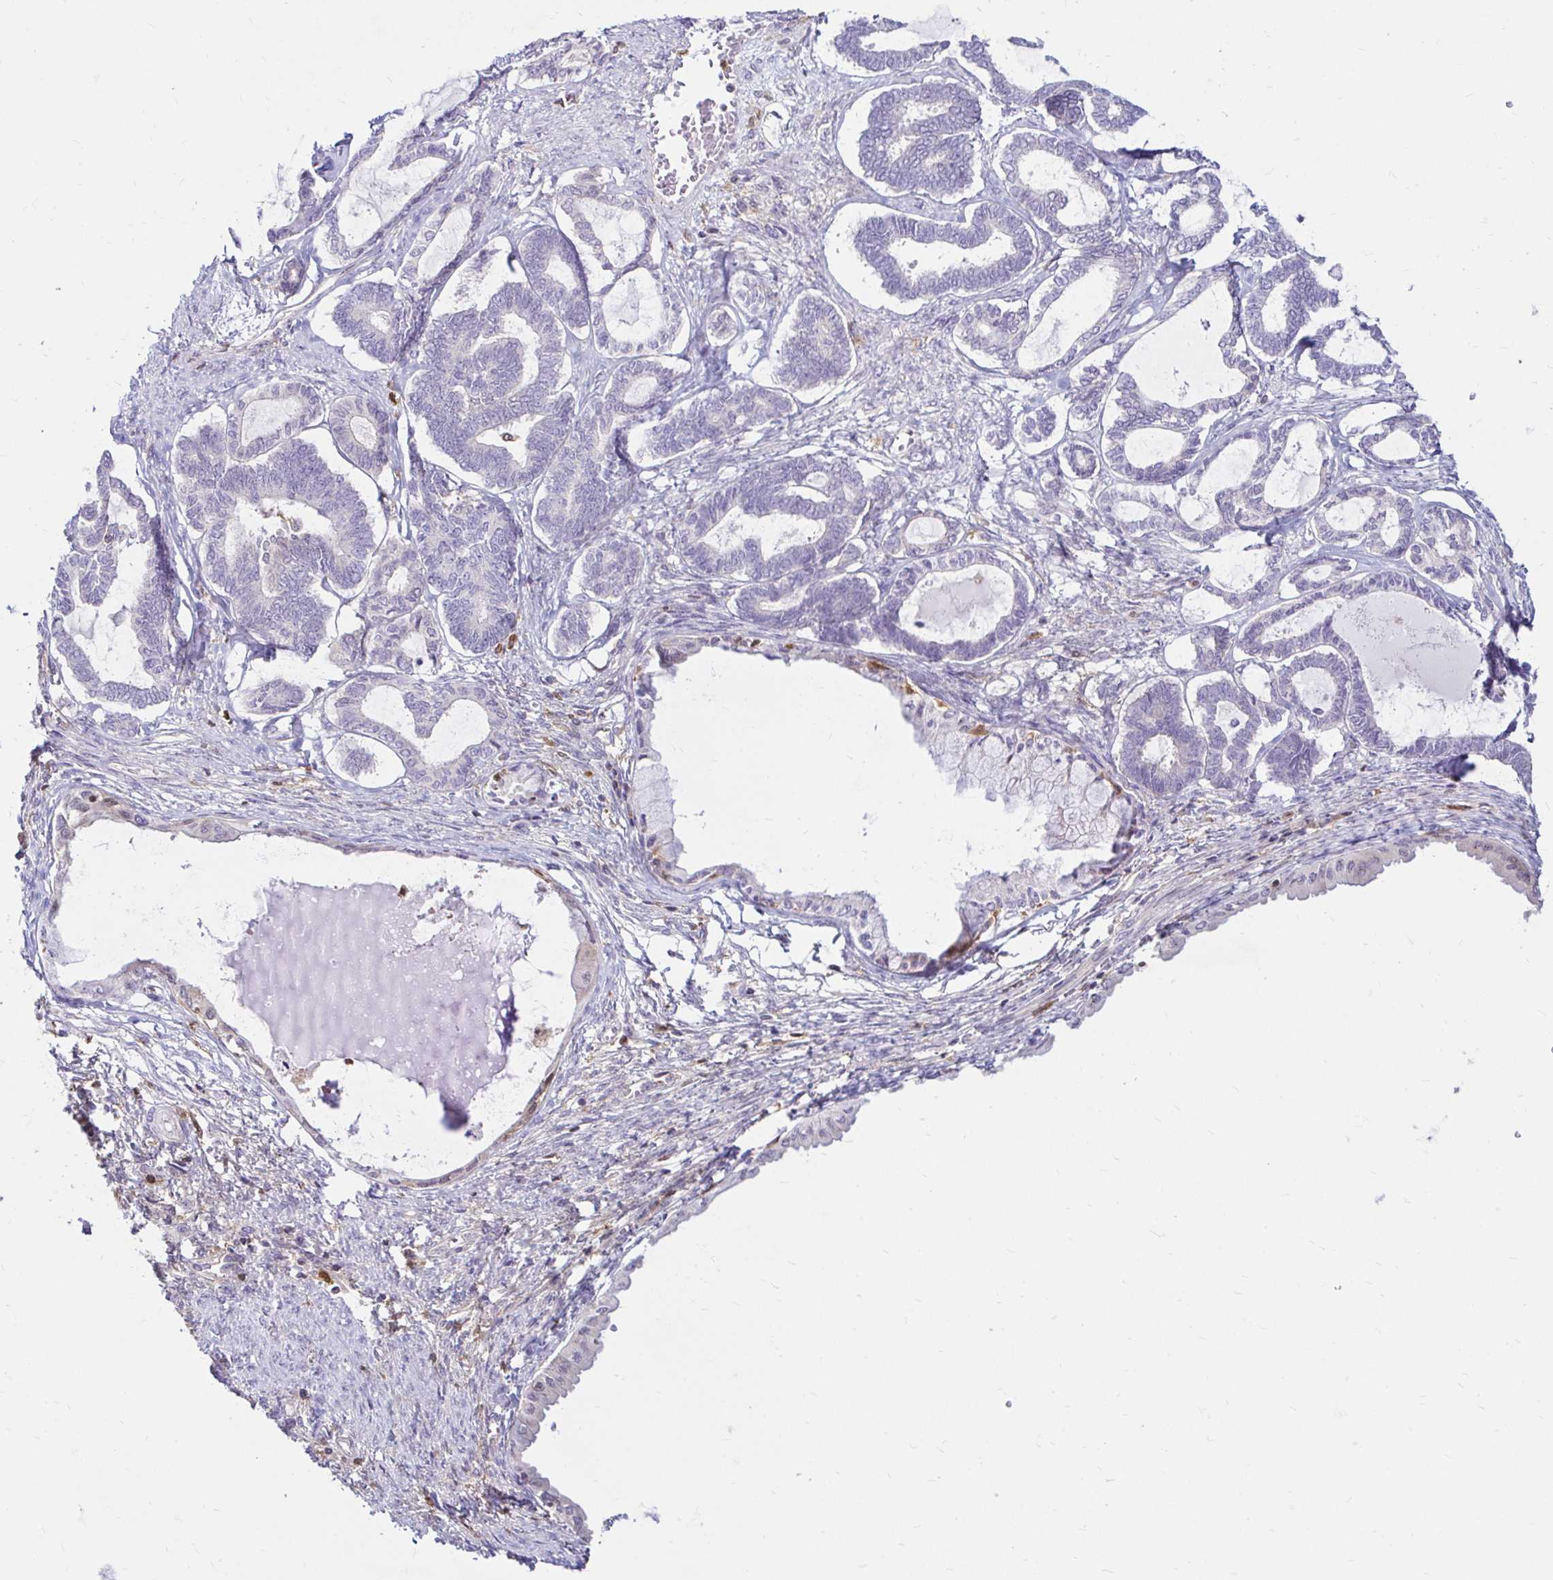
{"staining": {"intensity": "negative", "quantity": "none", "location": "none"}, "tissue": "ovarian cancer", "cell_type": "Tumor cells", "image_type": "cancer", "snomed": [{"axis": "morphology", "description": "Carcinoma, endometroid"}, {"axis": "topography", "description": "Ovary"}], "caption": "Tumor cells show no significant expression in ovarian cancer. (DAB (3,3'-diaminobenzidine) immunohistochemistry (IHC) with hematoxylin counter stain).", "gene": "PYCARD", "patient": {"sex": "female", "age": 70}}